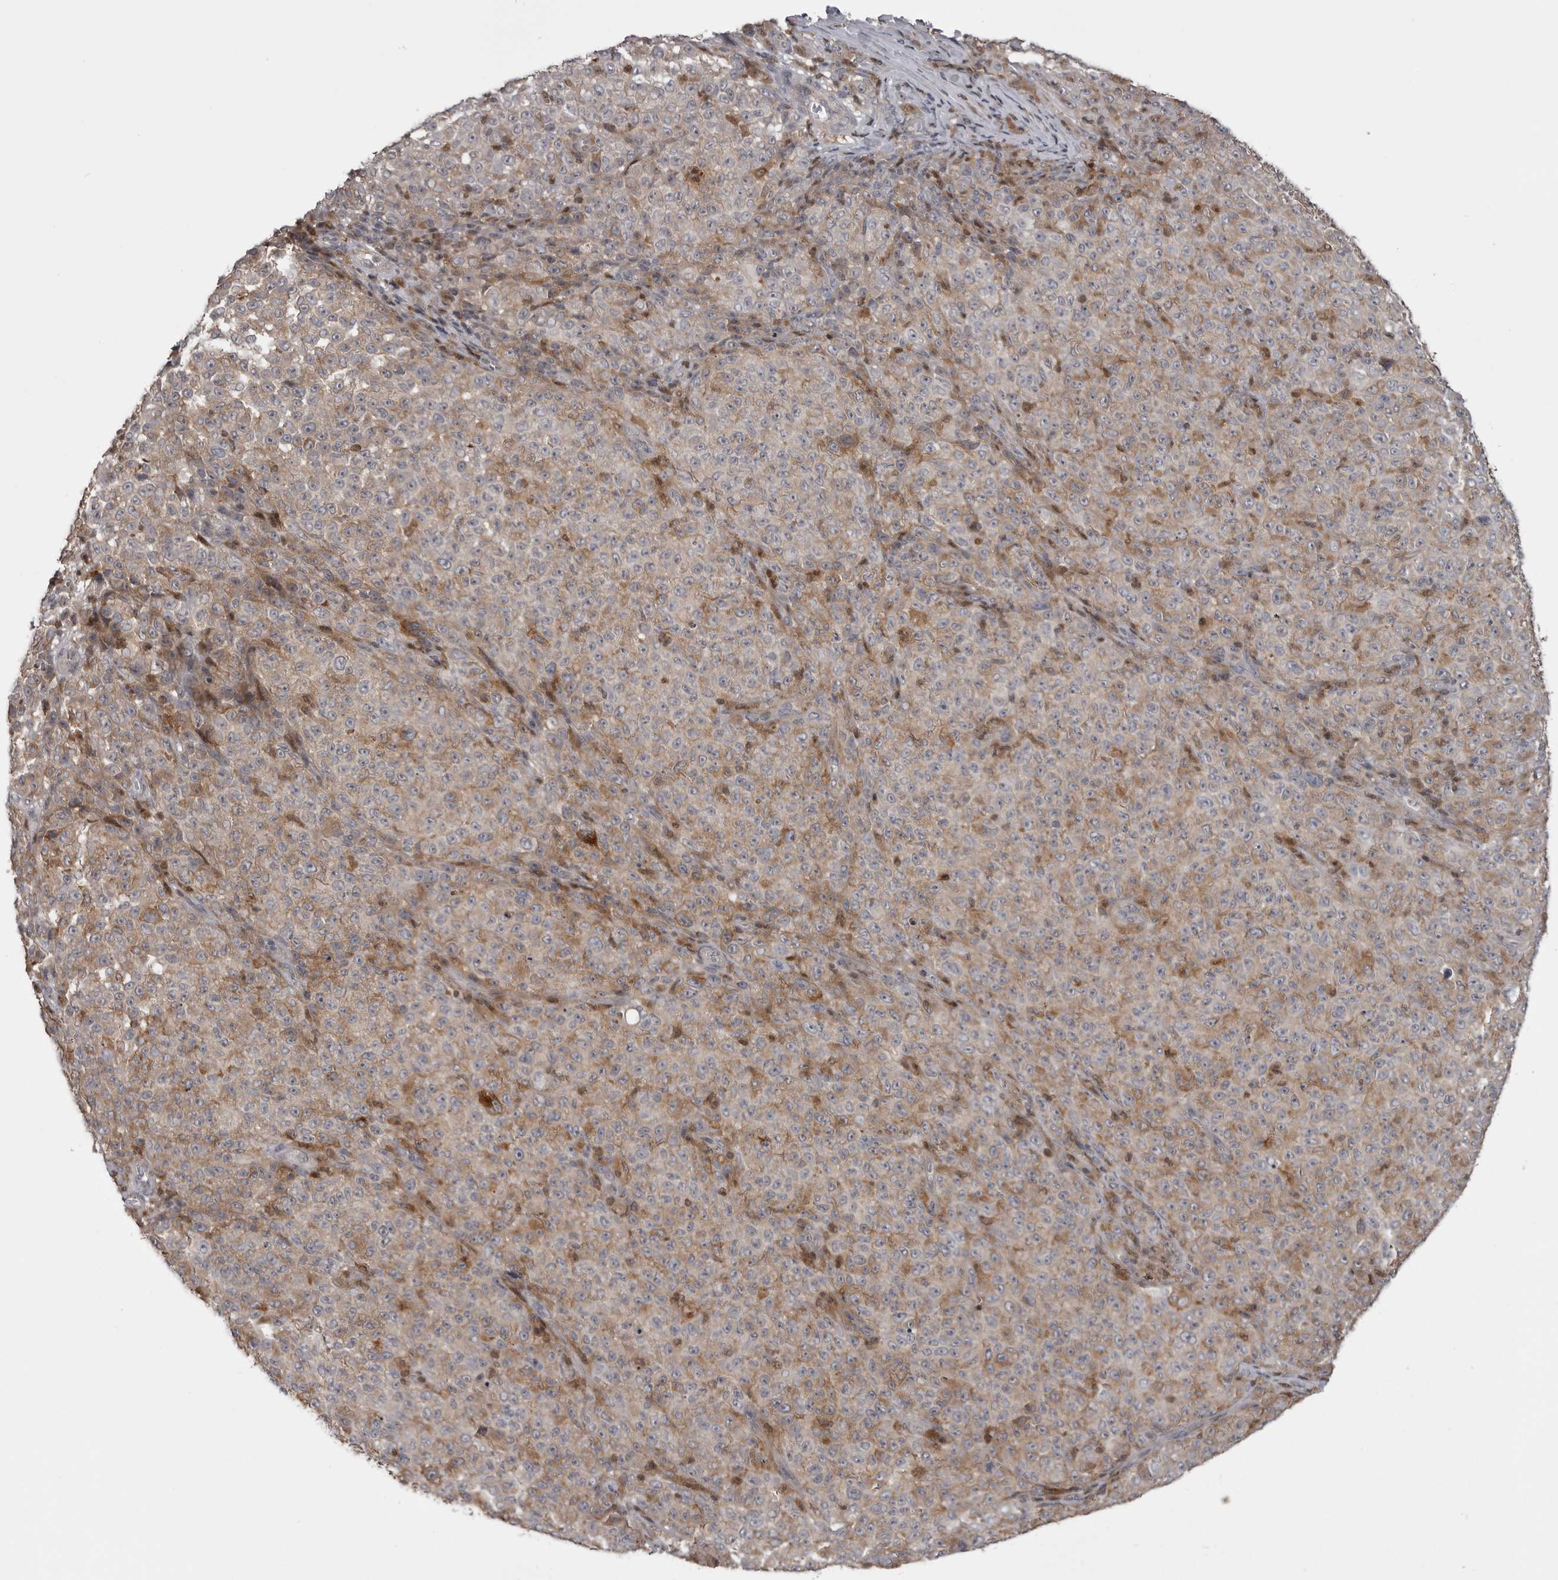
{"staining": {"intensity": "negative", "quantity": "none", "location": "none"}, "tissue": "melanoma", "cell_type": "Tumor cells", "image_type": "cancer", "snomed": [{"axis": "morphology", "description": "Malignant melanoma, NOS"}, {"axis": "topography", "description": "Skin"}], "caption": "The image shows no significant expression in tumor cells of malignant melanoma.", "gene": "MAPK13", "patient": {"sex": "female", "age": 82}}